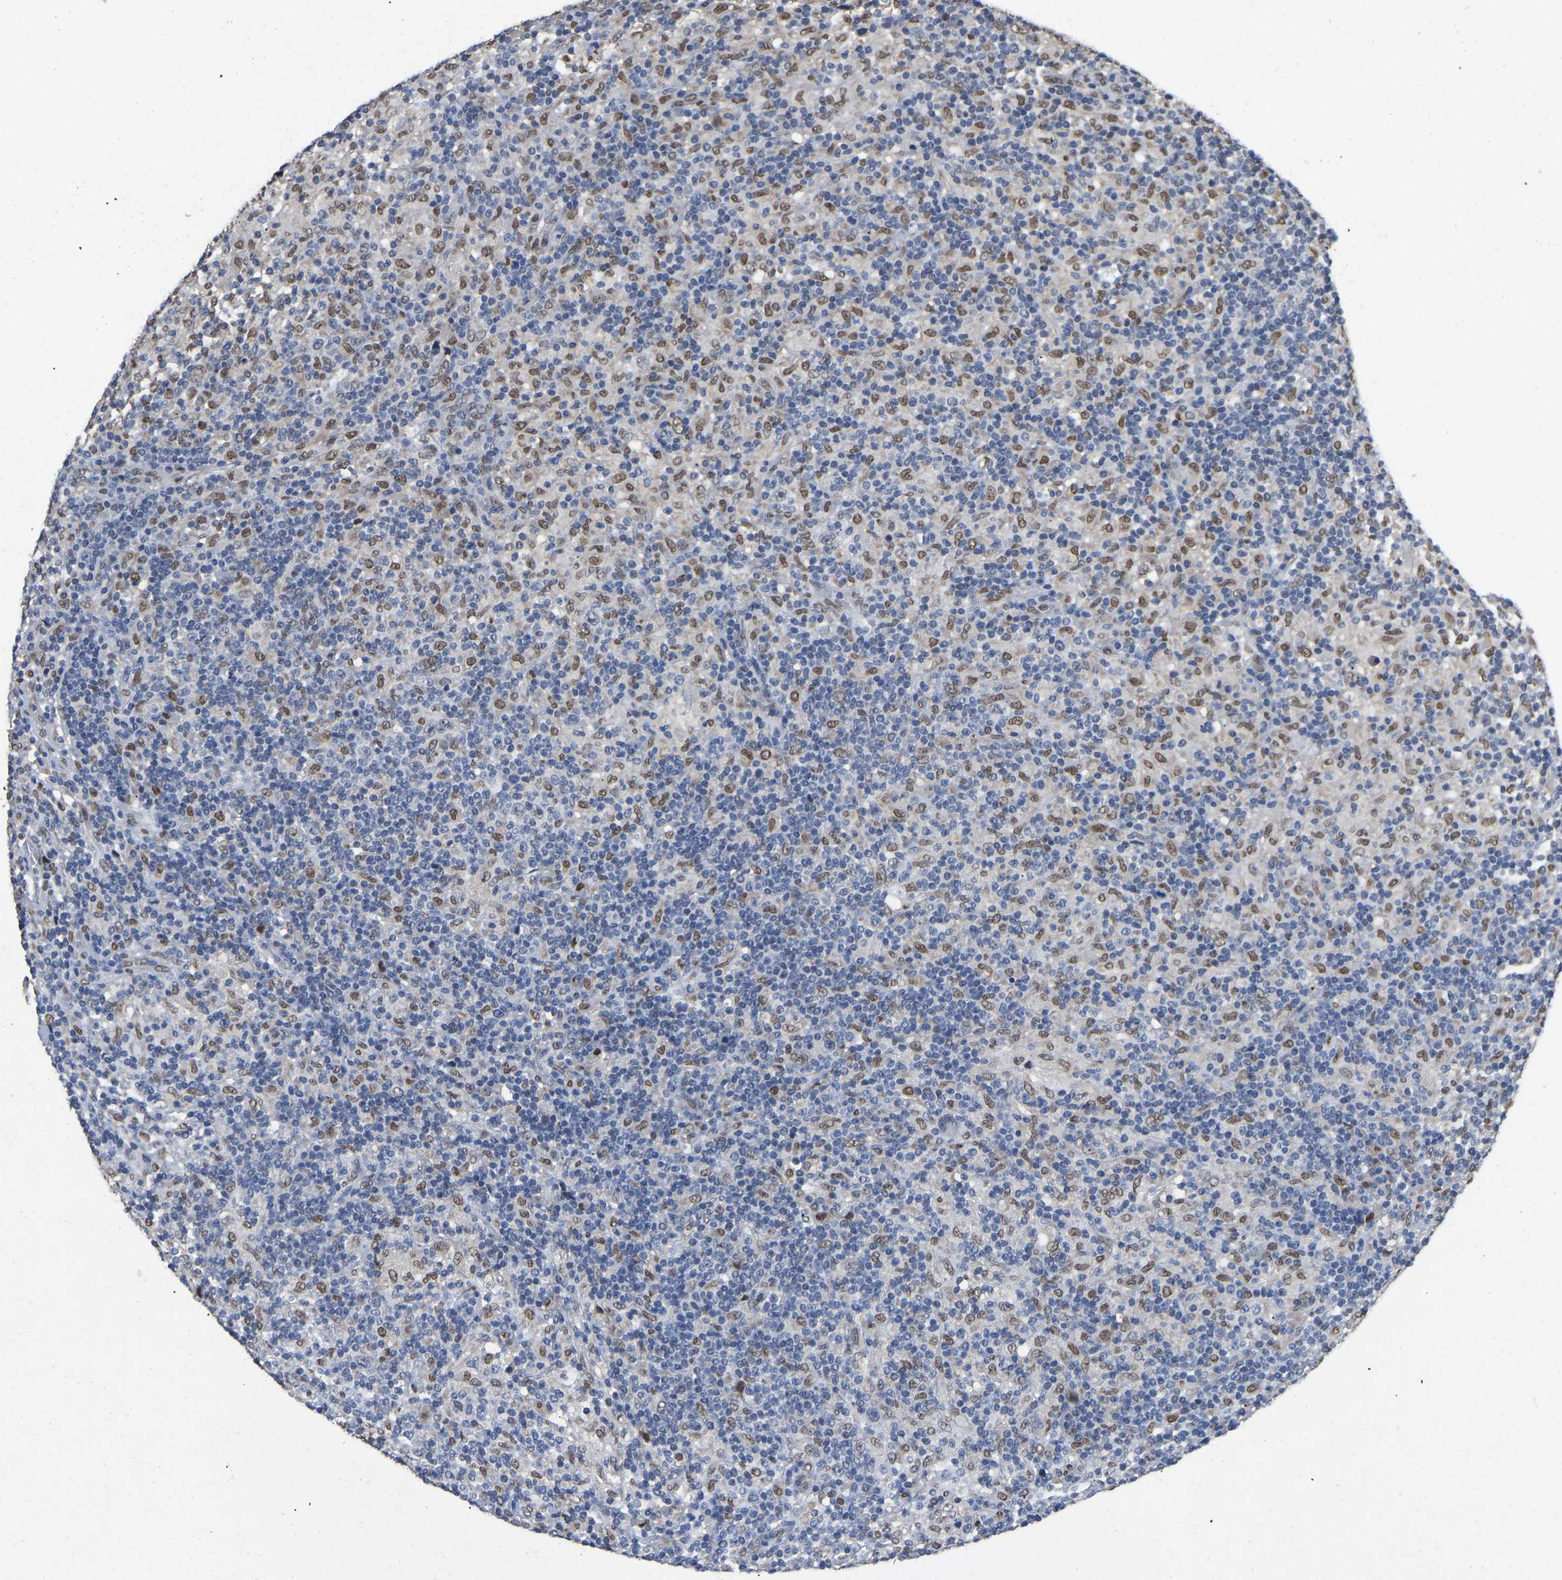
{"staining": {"intensity": "negative", "quantity": "none", "location": "none"}, "tissue": "lymphoma", "cell_type": "Tumor cells", "image_type": "cancer", "snomed": [{"axis": "morphology", "description": "Hodgkin's disease, NOS"}, {"axis": "topography", "description": "Lymph node"}], "caption": "This photomicrograph is of lymphoma stained with IHC to label a protein in brown with the nuclei are counter-stained blue. There is no positivity in tumor cells.", "gene": "QKI", "patient": {"sex": "male", "age": 70}}